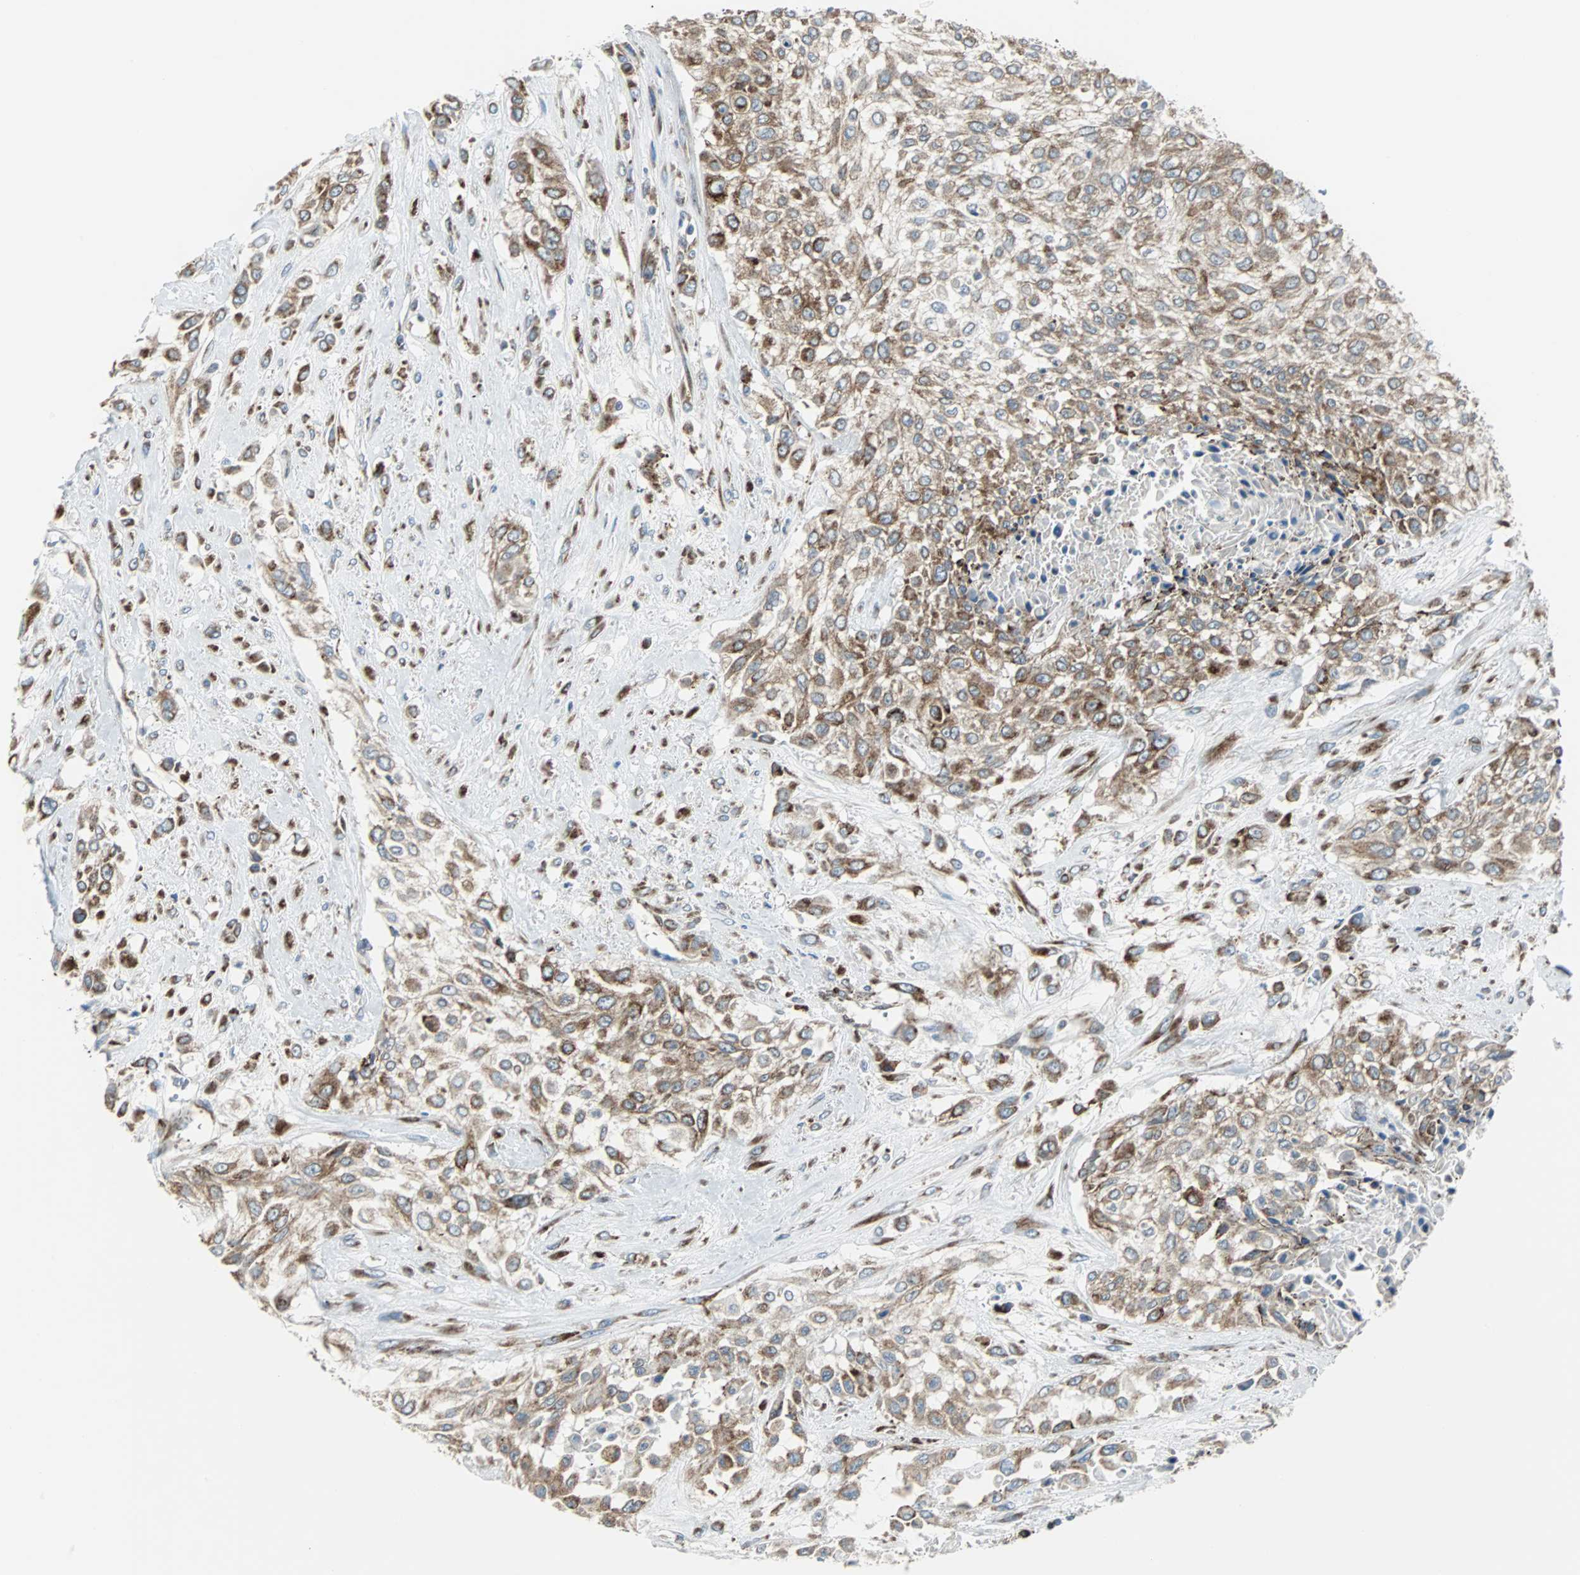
{"staining": {"intensity": "moderate", "quantity": ">75%", "location": "cytoplasmic/membranous"}, "tissue": "urothelial cancer", "cell_type": "Tumor cells", "image_type": "cancer", "snomed": [{"axis": "morphology", "description": "Urothelial carcinoma, High grade"}, {"axis": "topography", "description": "Urinary bladder"}], "caption": "High-magnification brightfield microscopy of high-grade urothelial carcinoma stained with DAB (brown) and counterstained with hematoxylin (blue). tumor cells exhibit moderate cytoplasmic/membranous positivity is present in about>75% of cells.", "gene": "PDIA4", "patient": {"sex": "male", "age": 57}}